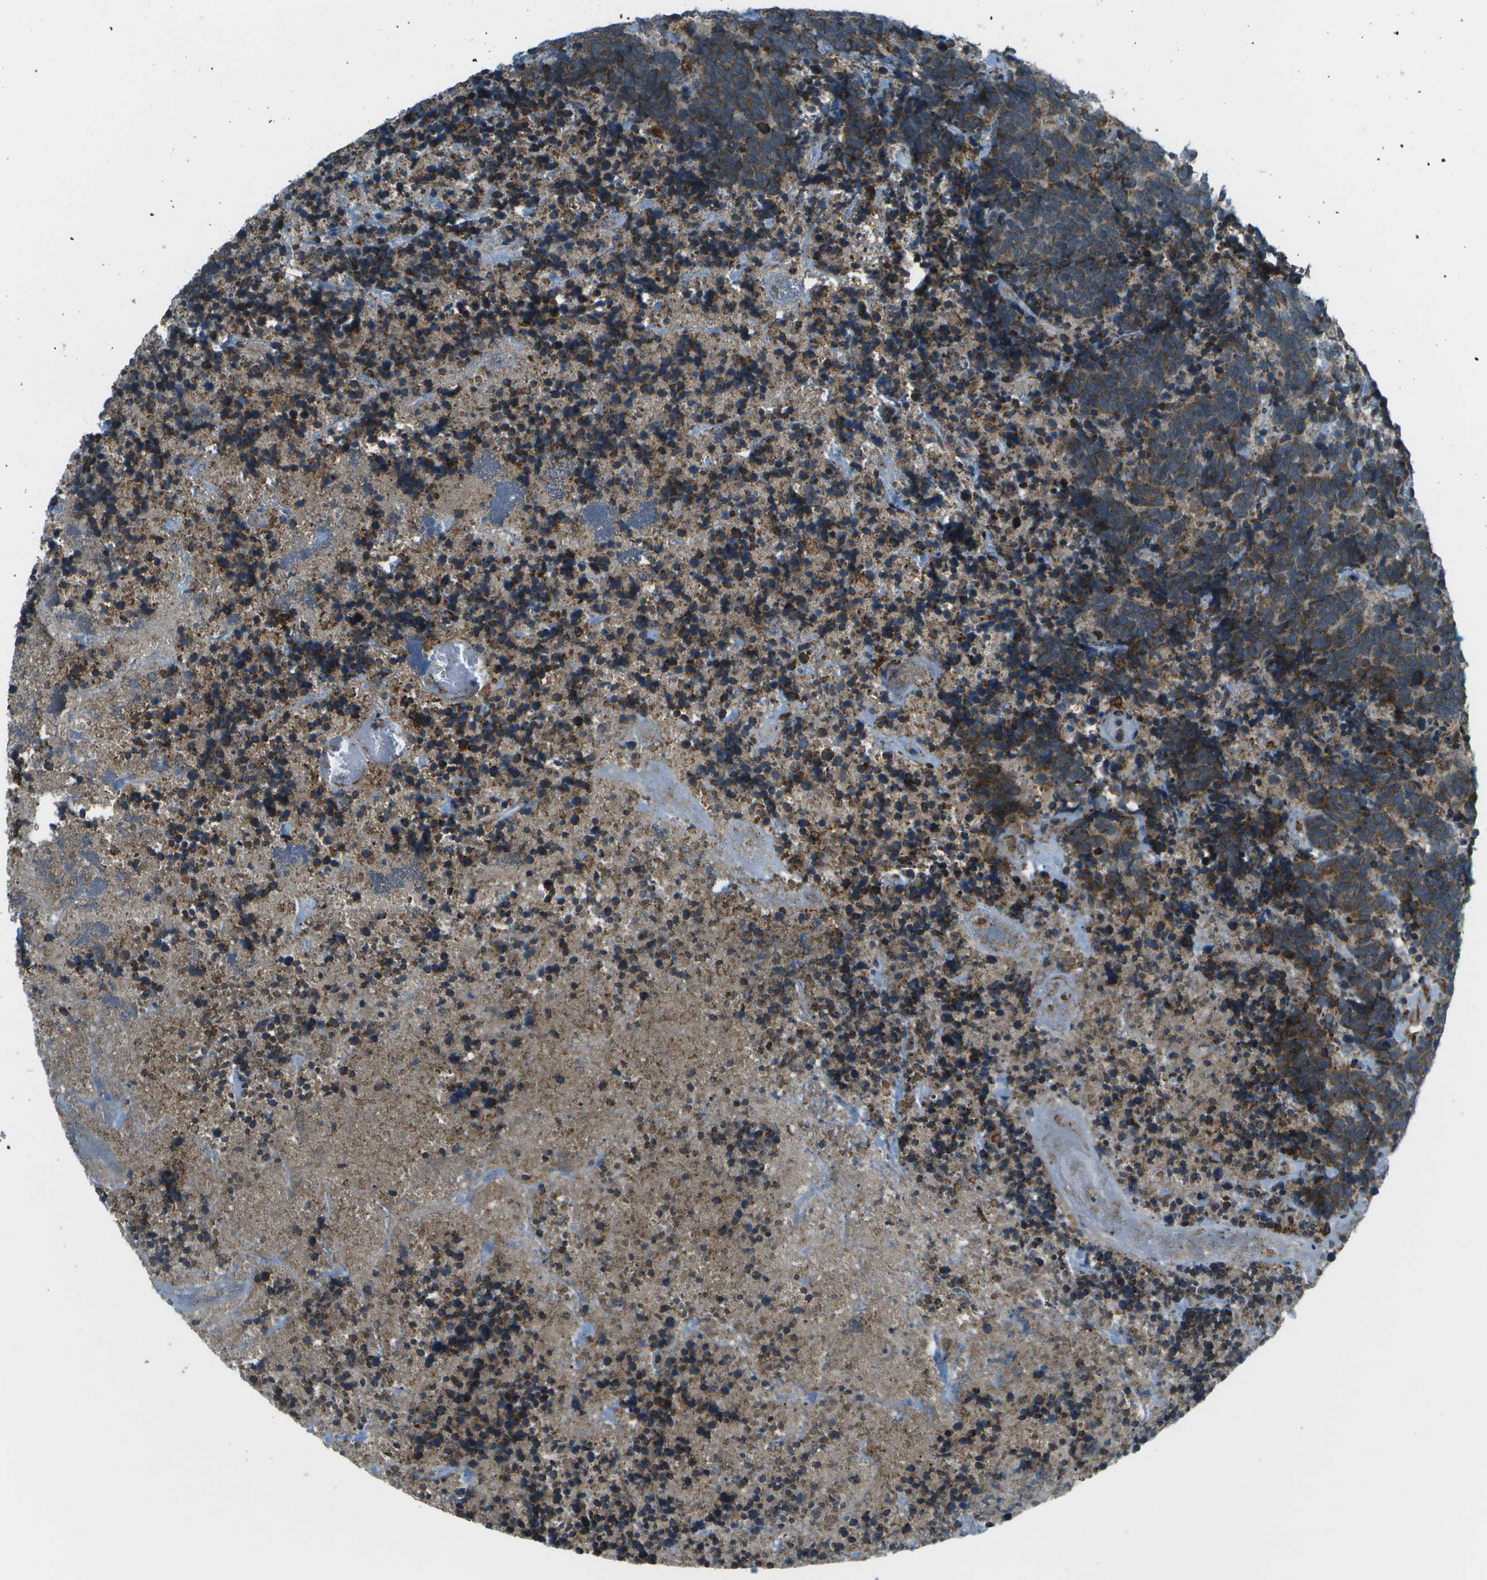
{"staining": {"intensity": "strong", "quantity": ">75%", "location": "cytoplasmic/membranous"}, "tissue": "carcinoid", "cell_type": "Tumor cells", "image_type": "cancer", "snomed": [{"axis": "morphology", "description": "Carcinoma, NOS"}, {"axis": "morphology", "description": "Carcinoid, malignant, NOS"}, {"axis": "topography", "description": "Urinary bladder"}], "caption": "Brown immunohistochemical staining in human carcinoid demonstrates strong cytoplasmic/membranous positivity in about >75% of tumor cells. (DAB (3,3'-diaminobenzidine) = brown stain, brightfield microscopy at high magnification).", "gene": "USP30", "patient": {"sex": "male", "age": 57}}